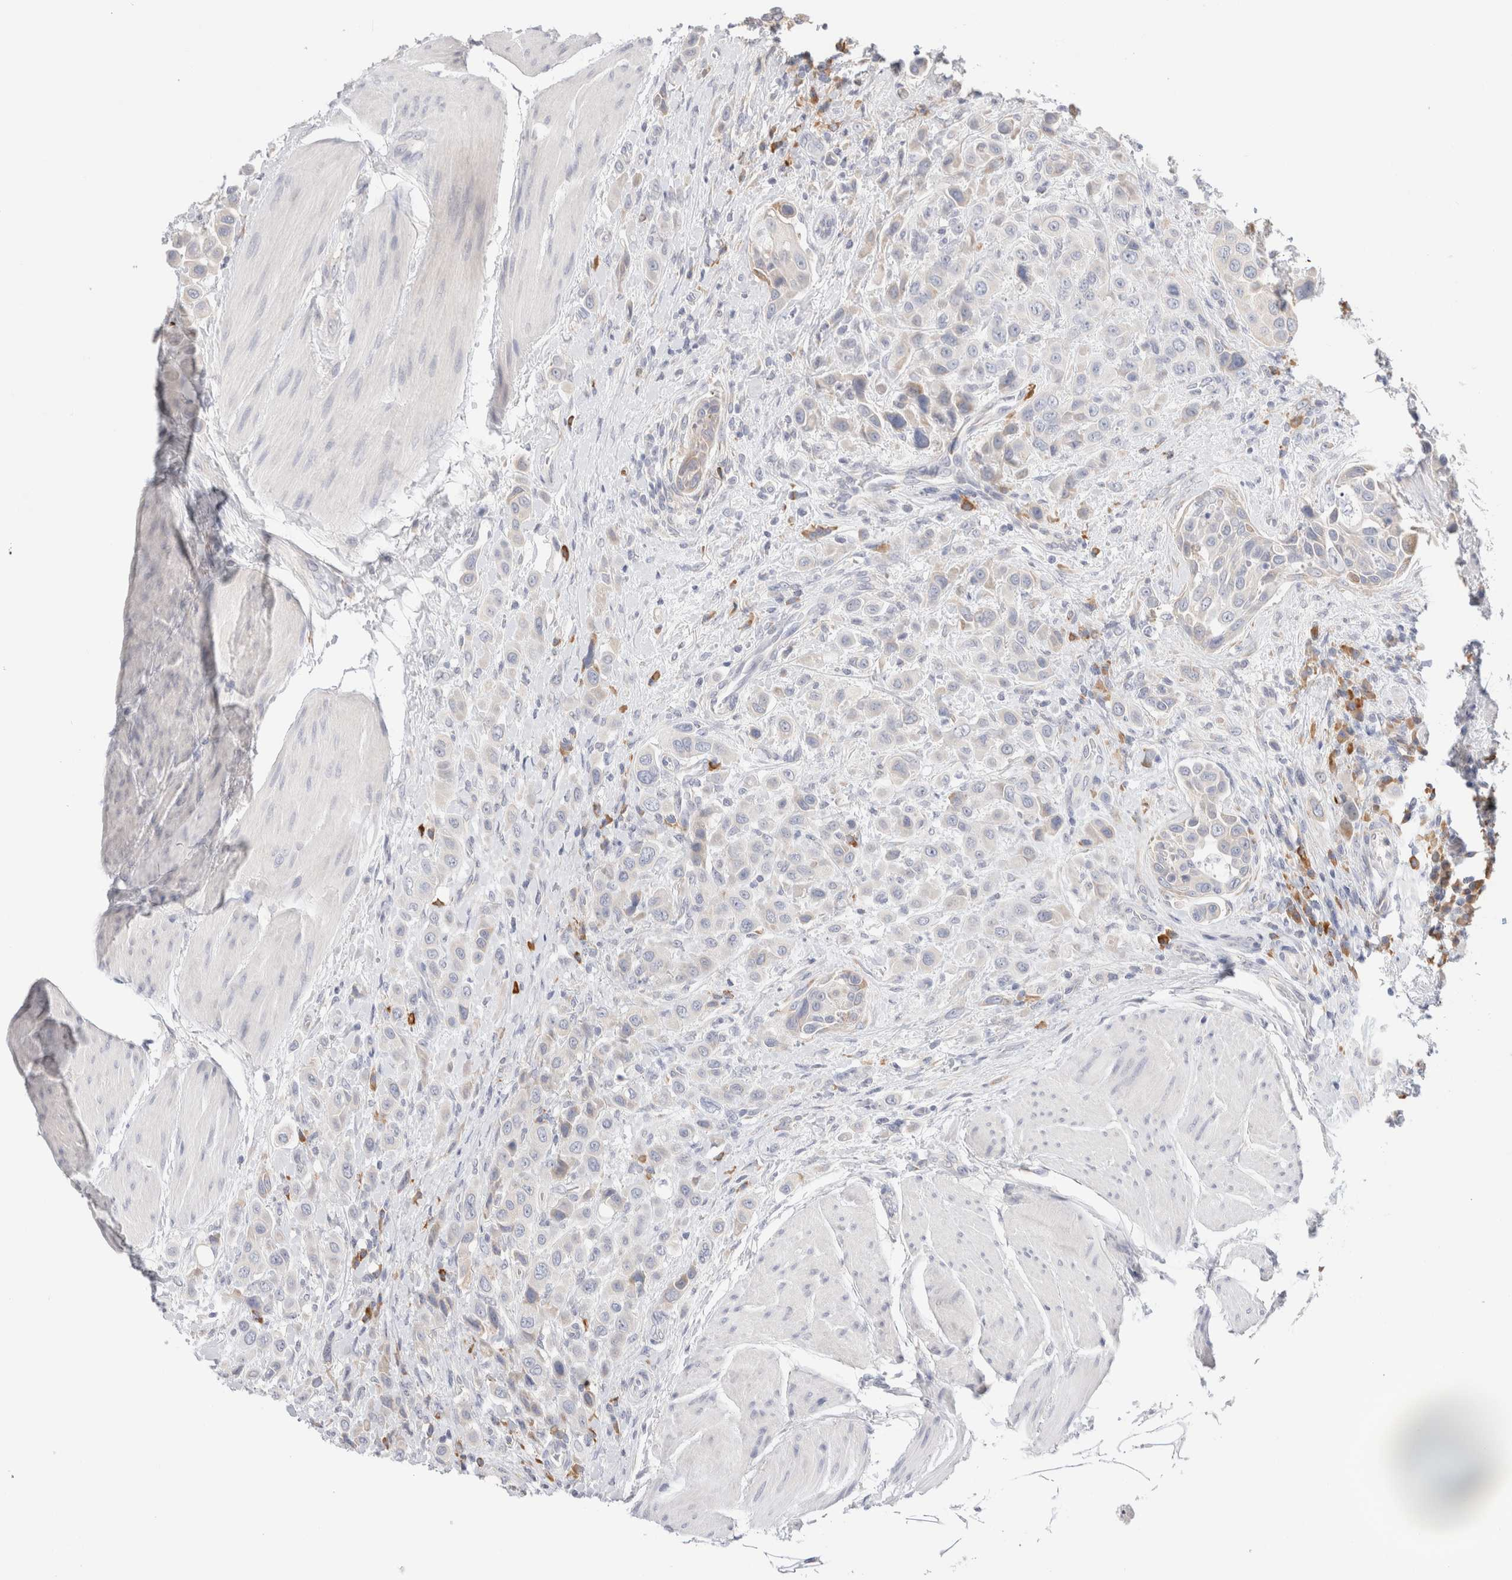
{"staining": {"intensity": "negative", "quantity": "none", "location": "none"}, "tissue": "urothelial cancer", "cell_type": "Tumor cells", "image_type": "cancer", "snomed": [{"axis": "morphology", "description": "Urothelial carcinoma, High grade"}, {"axis": "topography", "description": "Urinary bladder"}], "caption": "Immunohistochemical staining of high-grade urothelial carcinoma displays no significant staining in tumor cells. Nuclei are stained in blue.", "gene": "CSK", "patient": {"sex": "male", "age": 50}}